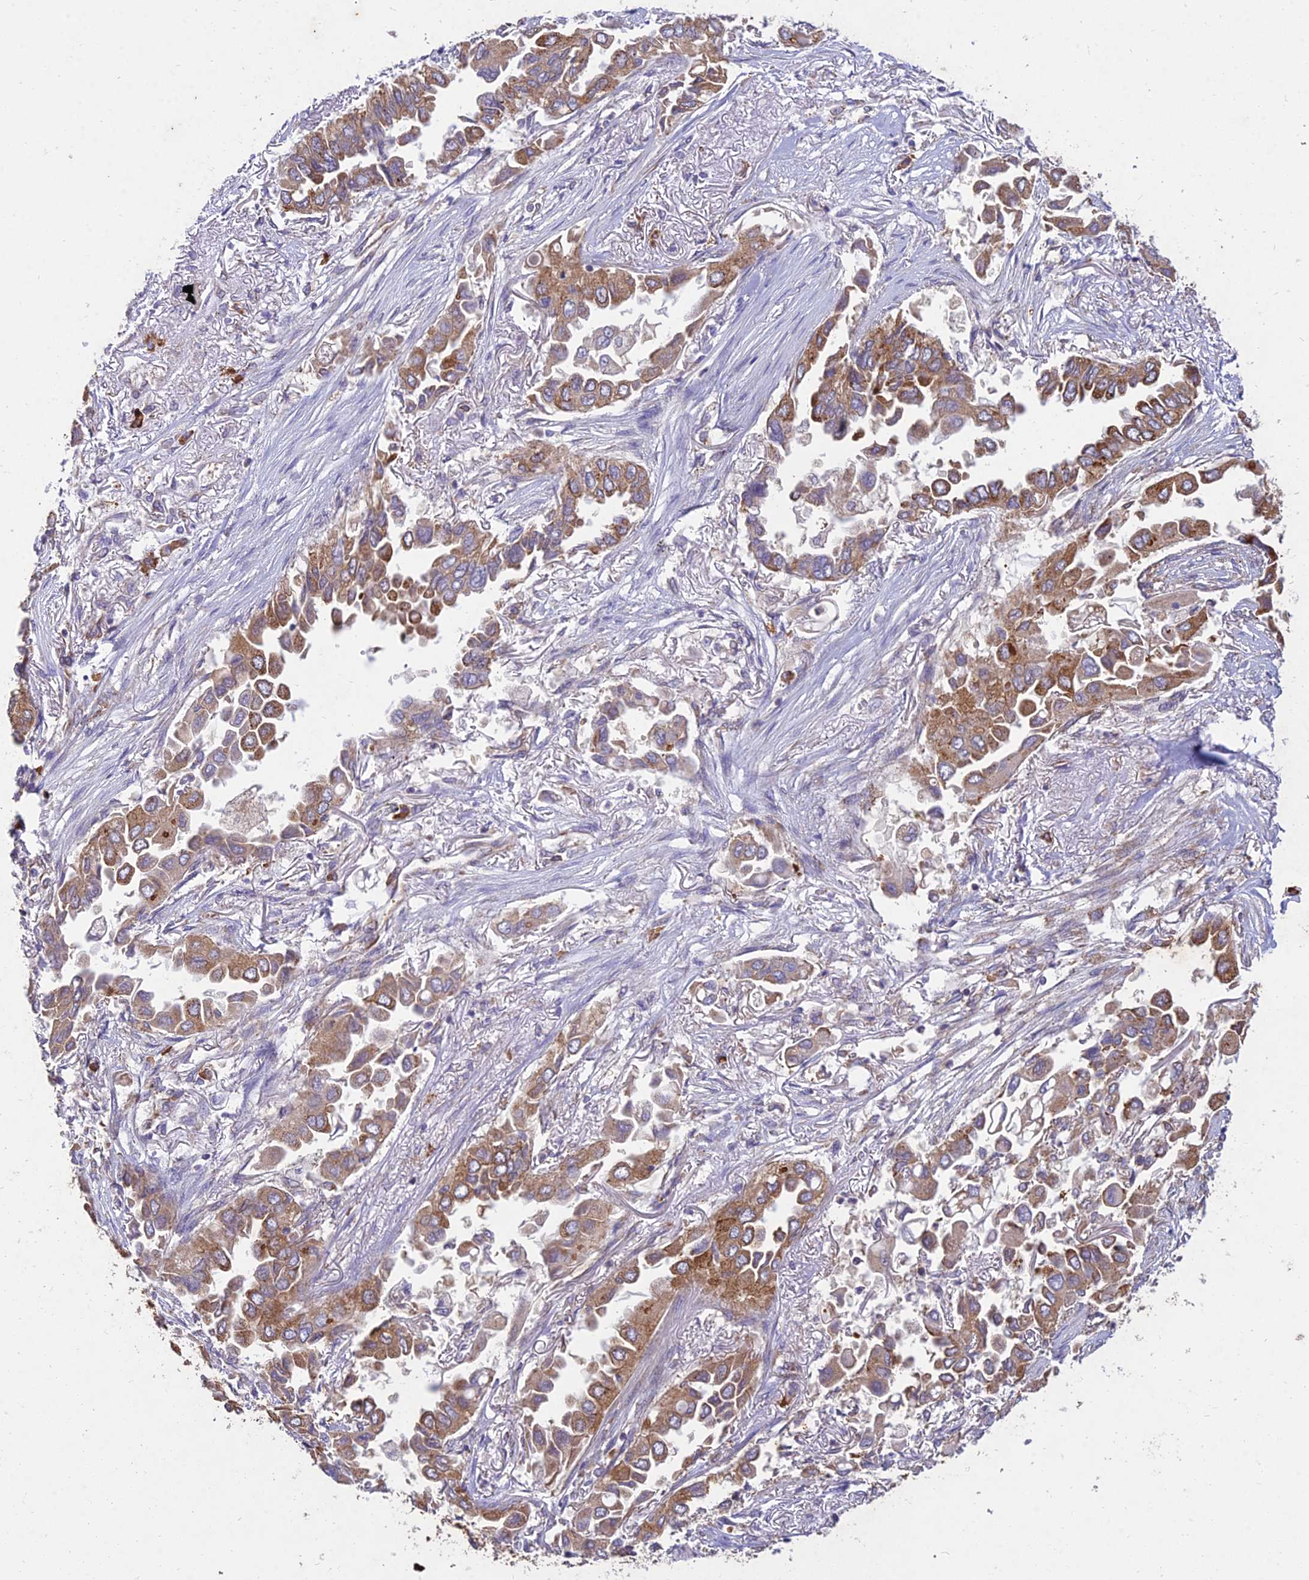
{"staining": {"intensity": "moderate", "quantity": ">75%", "location": "cytoplasmic/membranous"}, "tissue": "lung cancer", "cell_type": "Tumor cells", "image_type": "cancer", "snomed": [{"axis": "morphology", "description": "Adenocarcinoma, NOS"}, {"axis": "topography", "description": "Lung"}], "caption": "A medium amount of moderate cytoplasmic/membranous positivity is appreciated in approximately >75% of tumor cells in lung cancer (adenocarcinoma) tissue.", "gene": "NXNL2", "patient": {"sex": "female", "age": 76}}